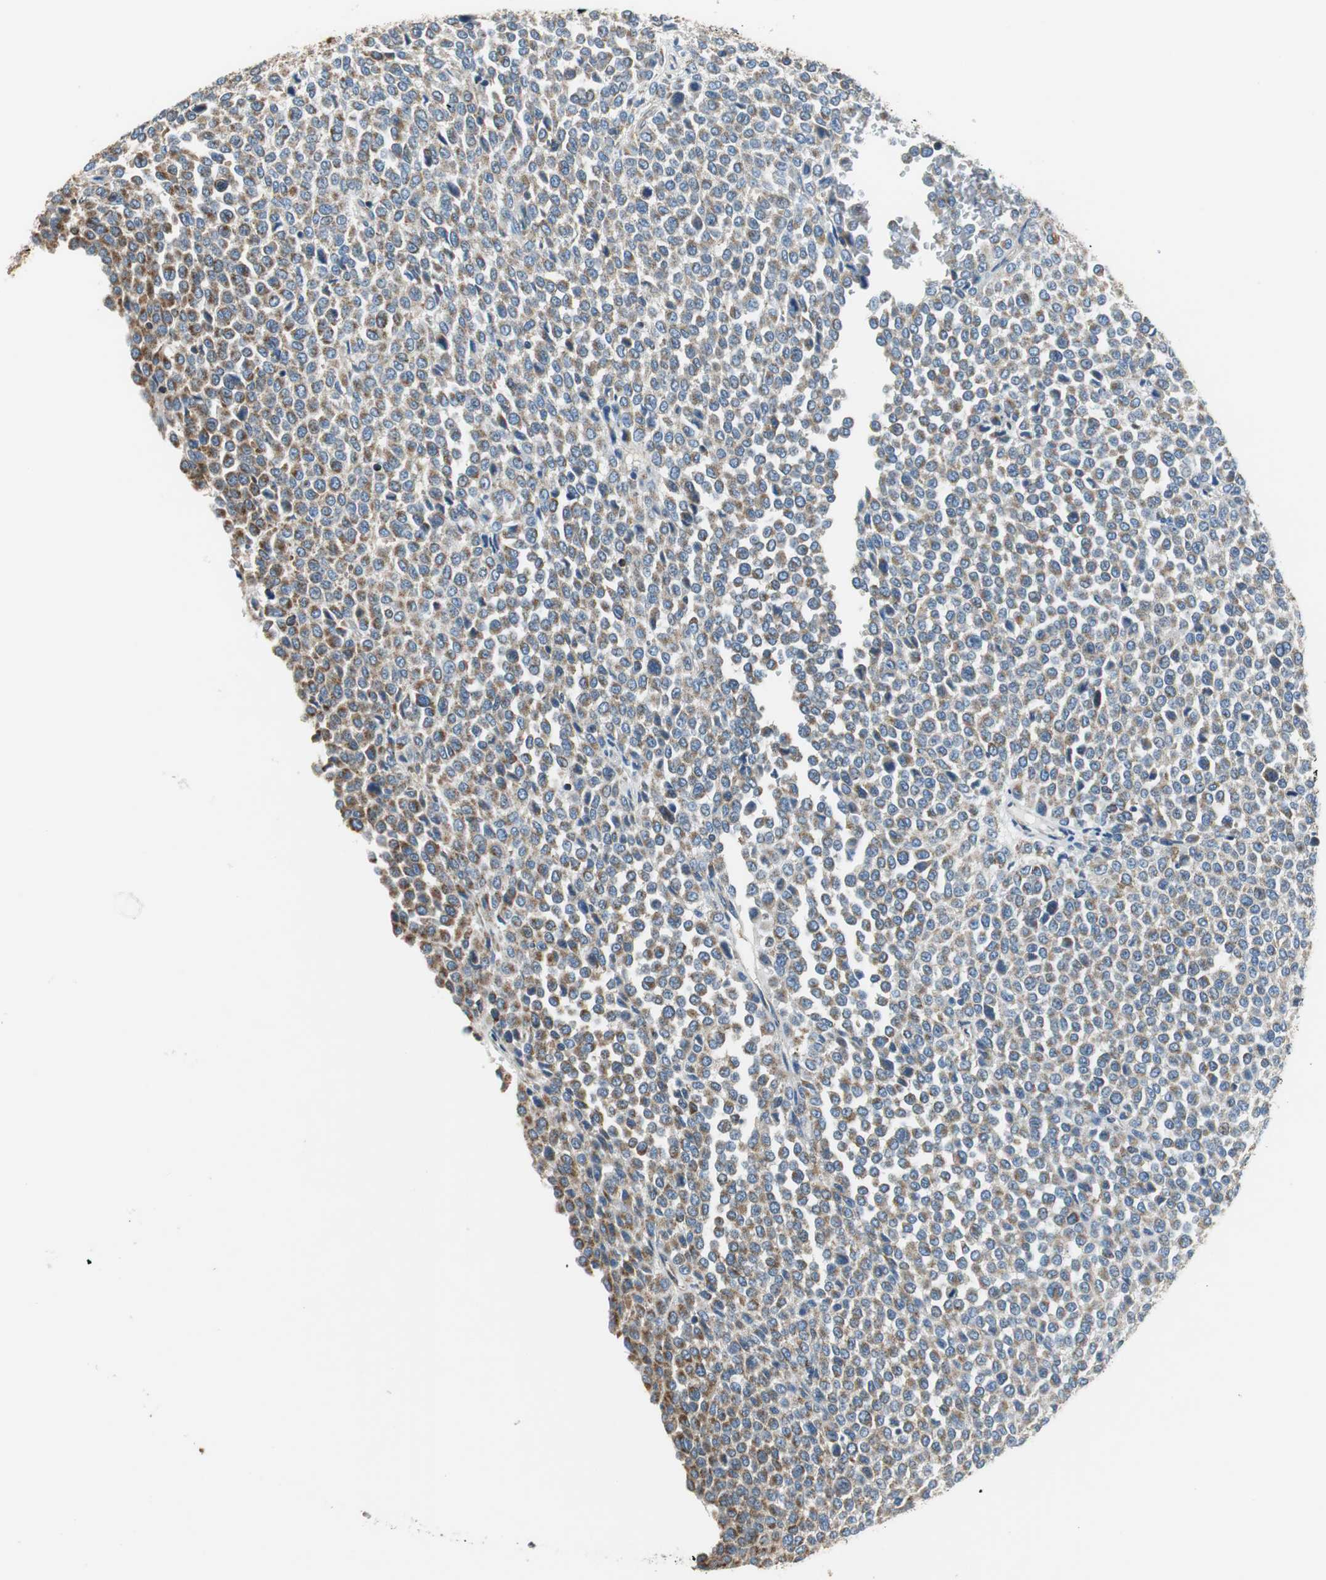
{"staining": {"intensity": "moderate", "quantity": ">75%", "location": "cytoplasmic/membranous"}, "tissue": "melanoma", "cell_type": "Tumor cells", "image_type": "cancer", "snomed": [{"axis": "morphology", "description": "Malignant melanoma, Metastatic site"}, {"axis": "topography", "description": "Pancreas"}], "caption": "Immunohistochemistry (IHC) of human melanoma shows medium levels of moderate cytoplasmic/membranous staining in about >75% of tumor cells. The protein of interest is shown in brown color, while the nuclei are stained blue.", "gene": "GSTK1", "patient": {"sex": "female", "age": 30}}